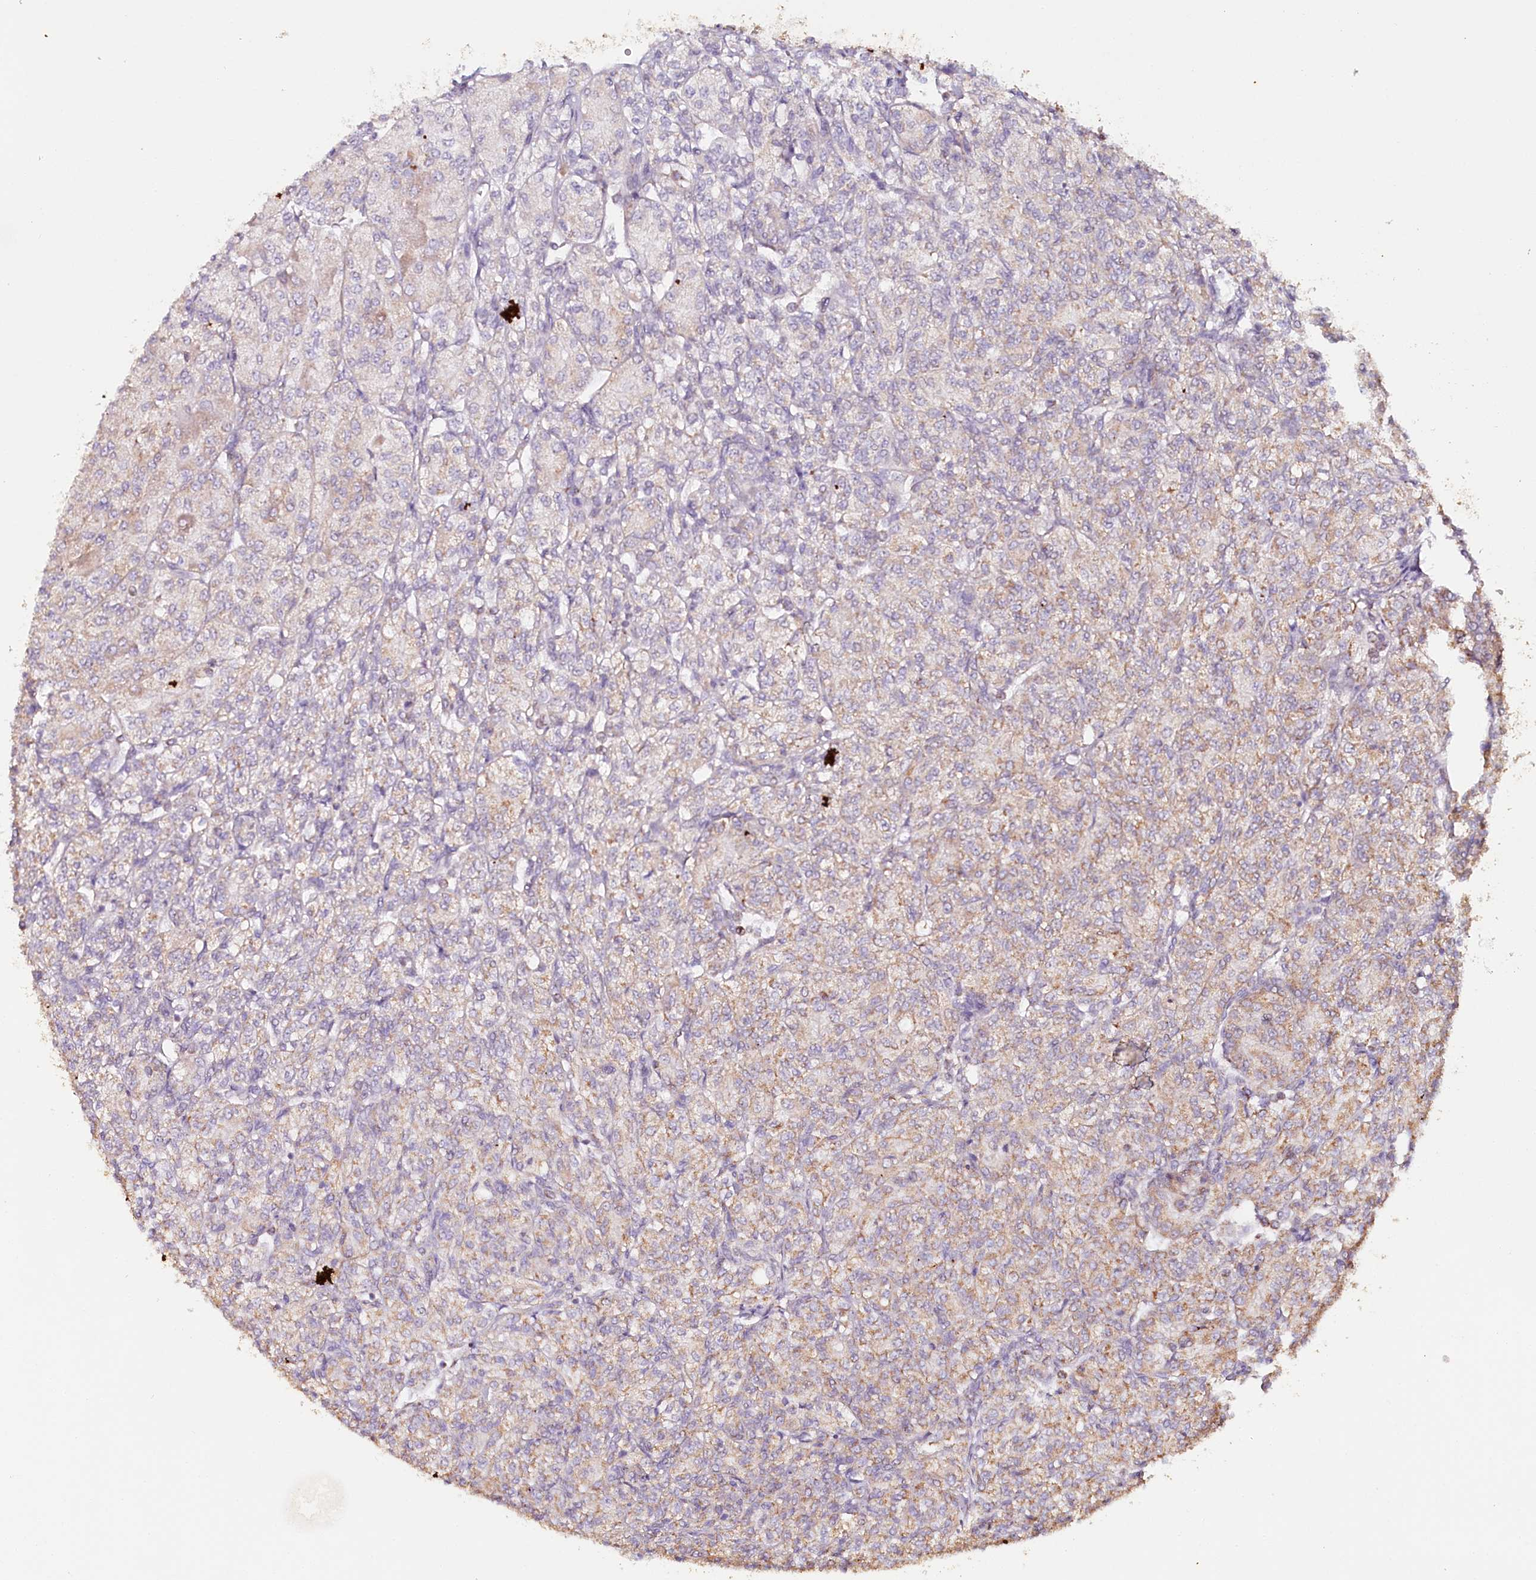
{"staining": {"intensity": "weak", "quantity": "25%-75%", "location": "cytoplasmic/membranous"}, "tissue": "renal cancer", "cell_type": "Tumor cells", "image_type": "cancer", "snomed": [{"axis": "morphology", "description": "Adenocarcinoma, NOS"}, {"axis": "topography", "description": "Kidney"}], "caption": "Protein expression analysis of human renal cancer reveals weak cytoplasmic/membranous staining in approximately 25%-75% of tumor cells.", "gene": "MMP25", "patient": {"sex": "male", "age": 77}}